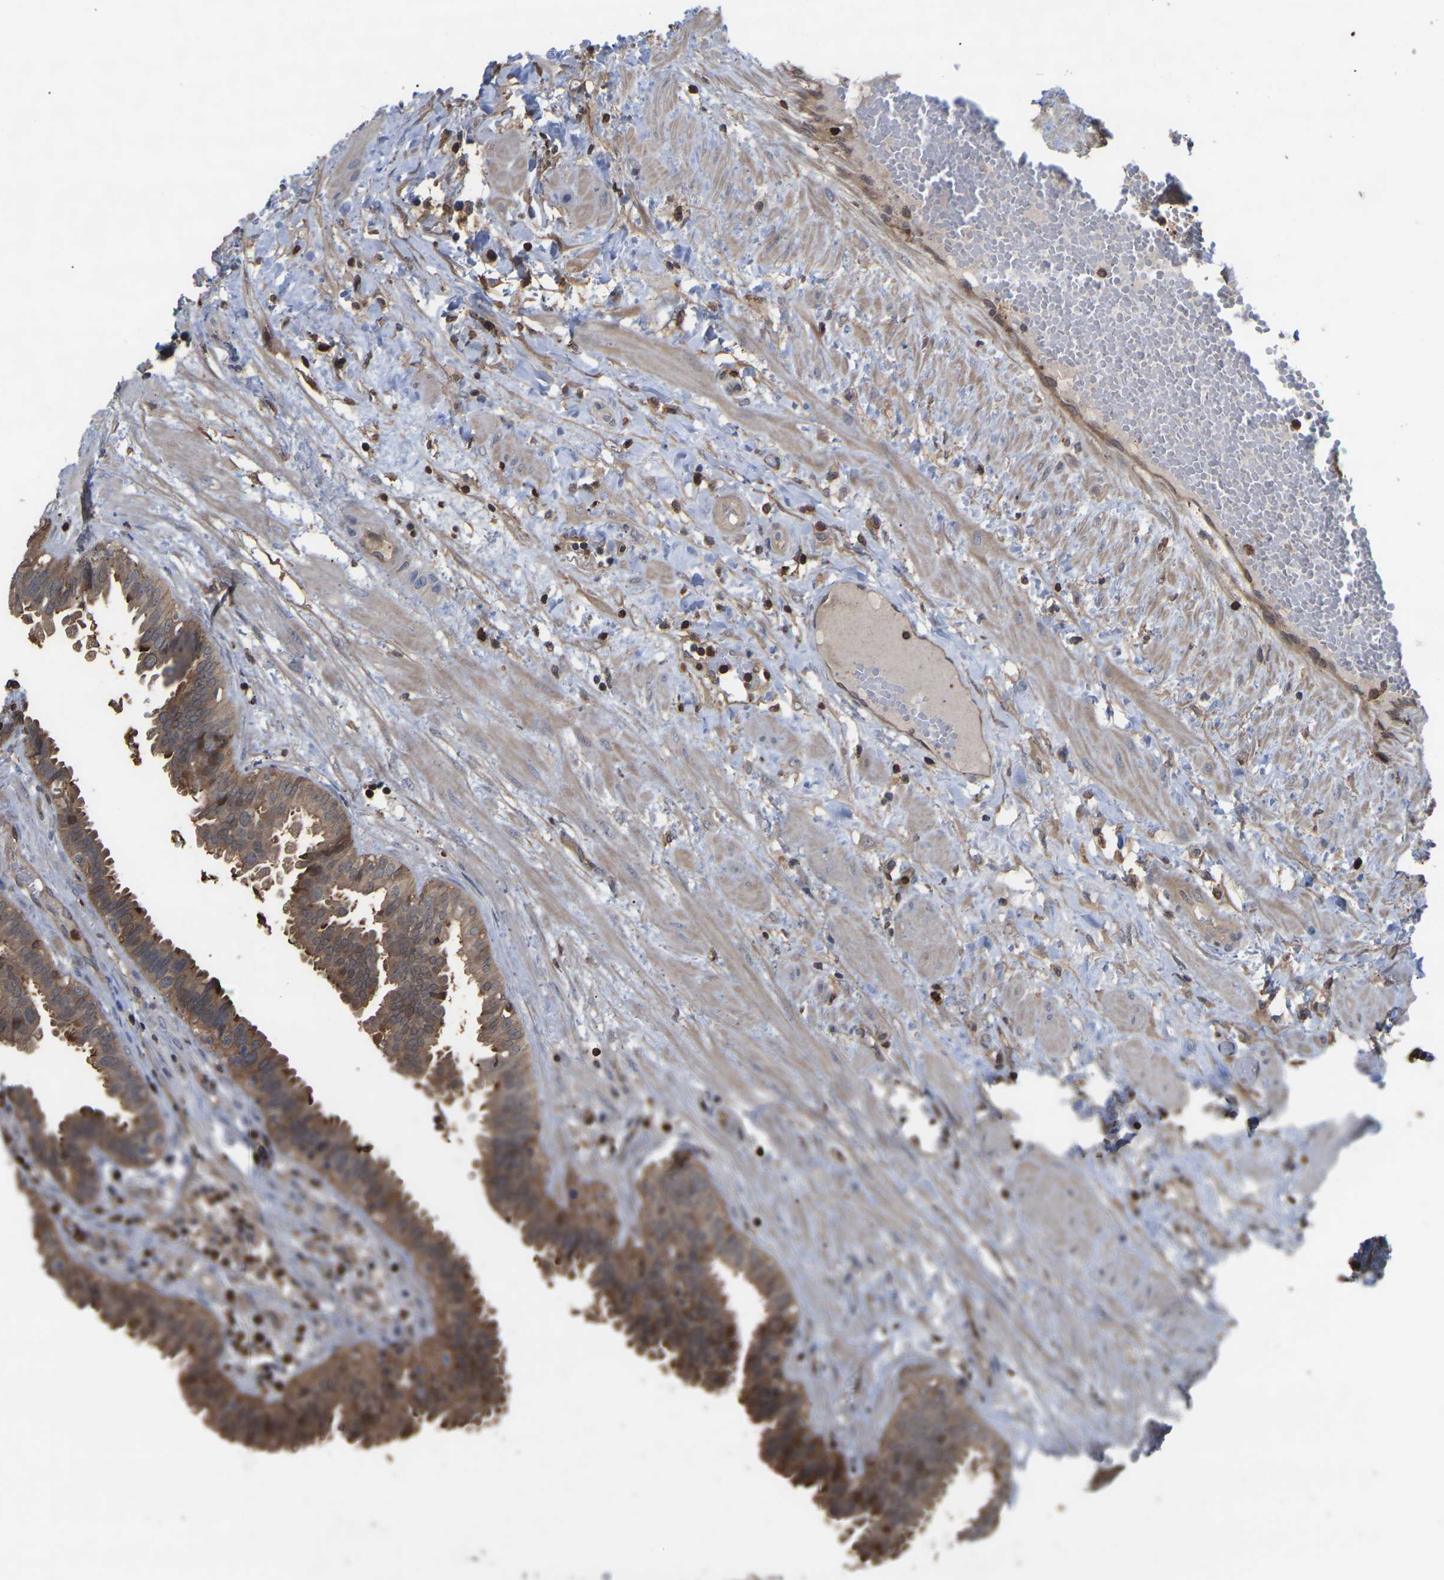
{"staining": {"intensity": "moderate", "quantity": "25%-75%", "location": "cytoplasmic/membranous"}, "tissue": "seminal vesicle", "cell_type": "Glandular cells", "image_type": "normal", "snomed": [{"axis": "morphology", "description": "Normal tissue, NOS"}, {"axis": "morphology", "description": "Adenocarcinoma, High grade"}, {"axis": "topography", "description": "Prostate"}, {"axis": "topography", "description": "Seminal veicle"}], "caption": "This is an image of immunohistochemistry staining of normal seminal vesicle, which shows moderate staining in the cytoplasmic/membranous of glandular cells.", "gene": "CIT", "patient": {"sex": "male", "age": 55}}